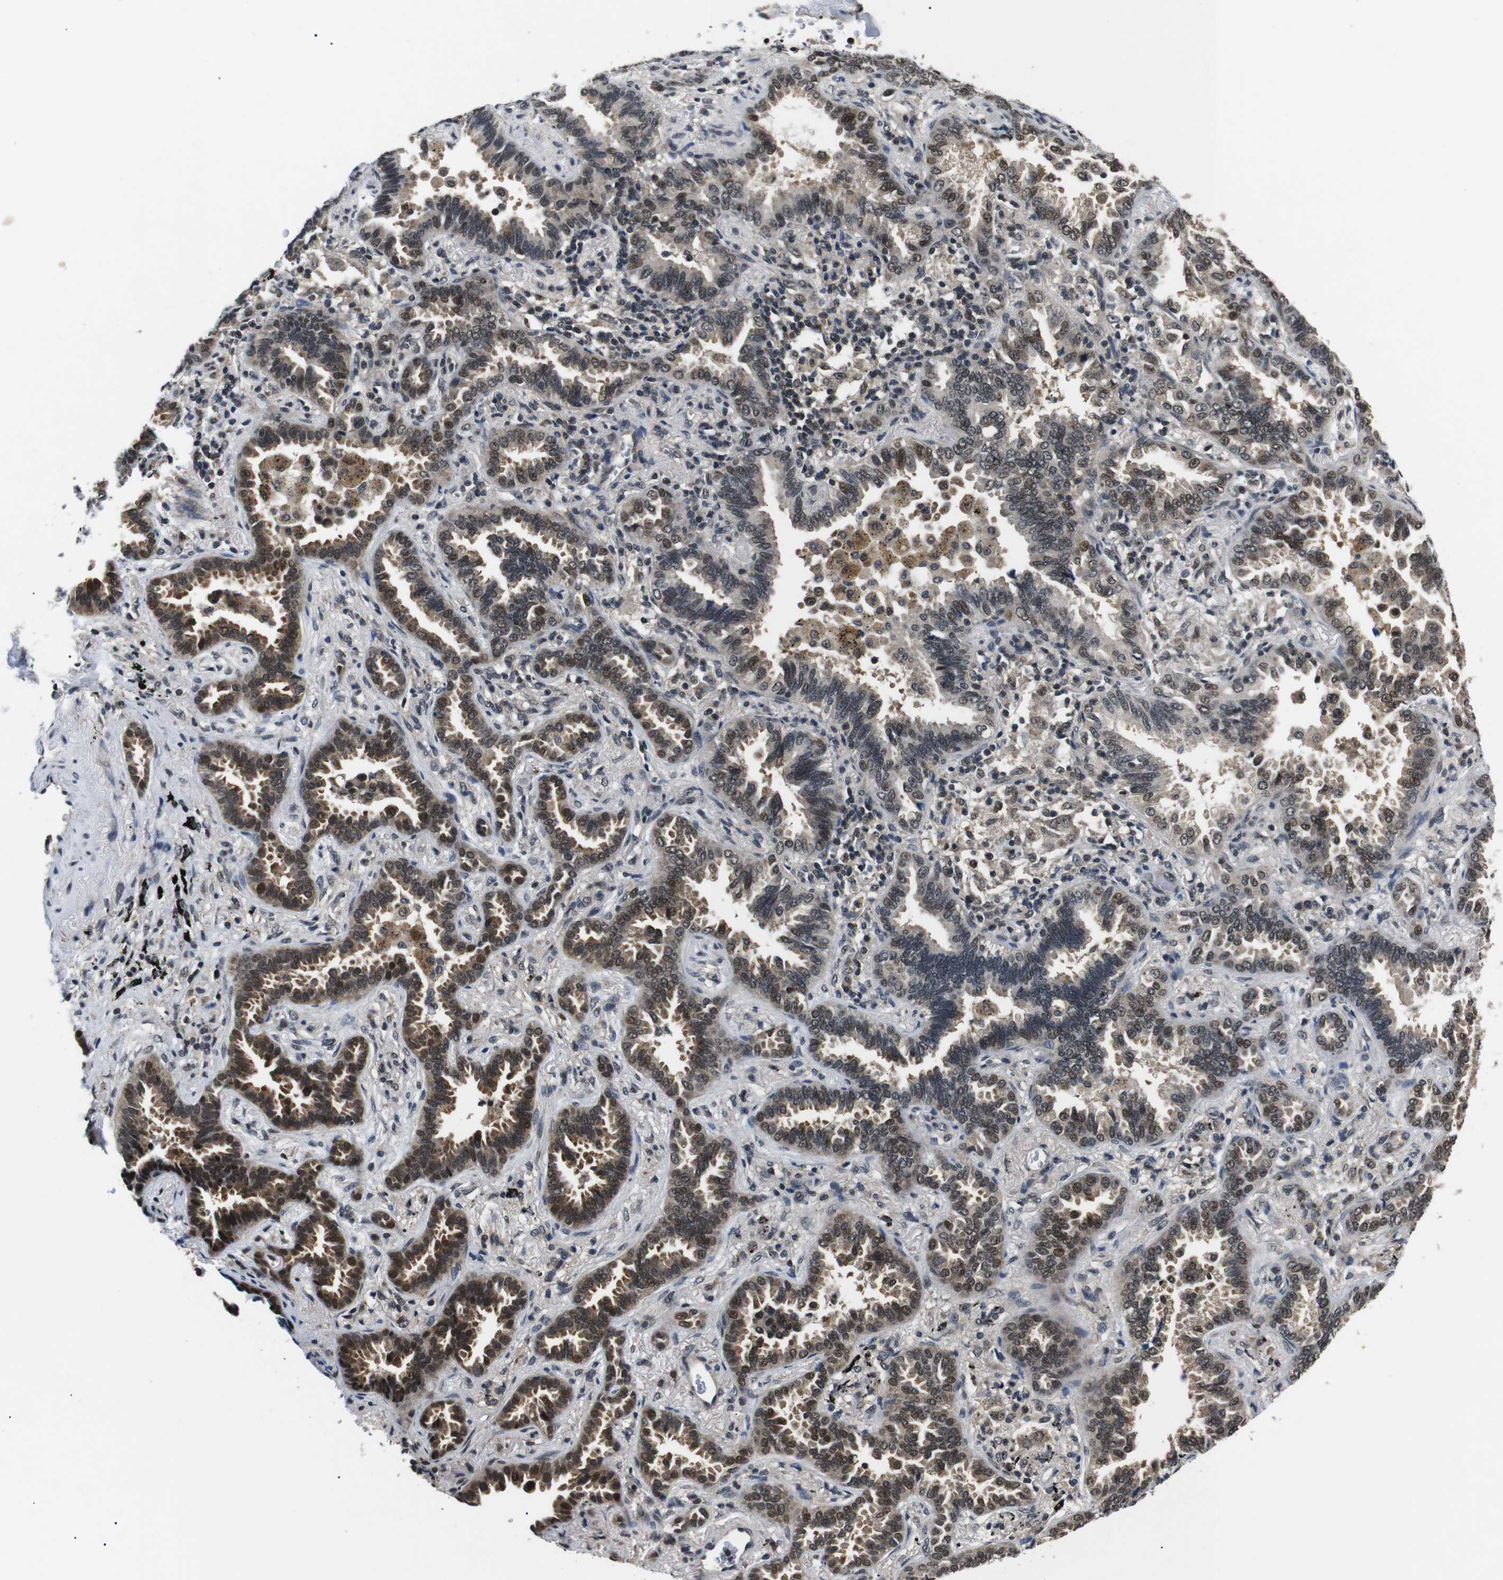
{"staining": {"intensity": "strong", "quantity": ">75%", "location": "cytoplasmic/membranous,nuclear"}, "tissue": "lung cancer", "cell_type": "Tumor cells", "image_type": "cancer", "snomed": [{"axis": "morphology", "description": "Normal tissue, NOS"}, {"axis": "morphology", "description": "Adenocarcinoma, NOS"}, {"axis": "topography", "description": "Lung"}], "caption": "The photomicrograph shows immunohistochemical staining of lung cancer. There is strong cytoplasmic/membranous and nuclear staining is identified in about >75% of tumor cells.", "gene": "SKP1", "patient": {"sex": "male", "age": 59}}